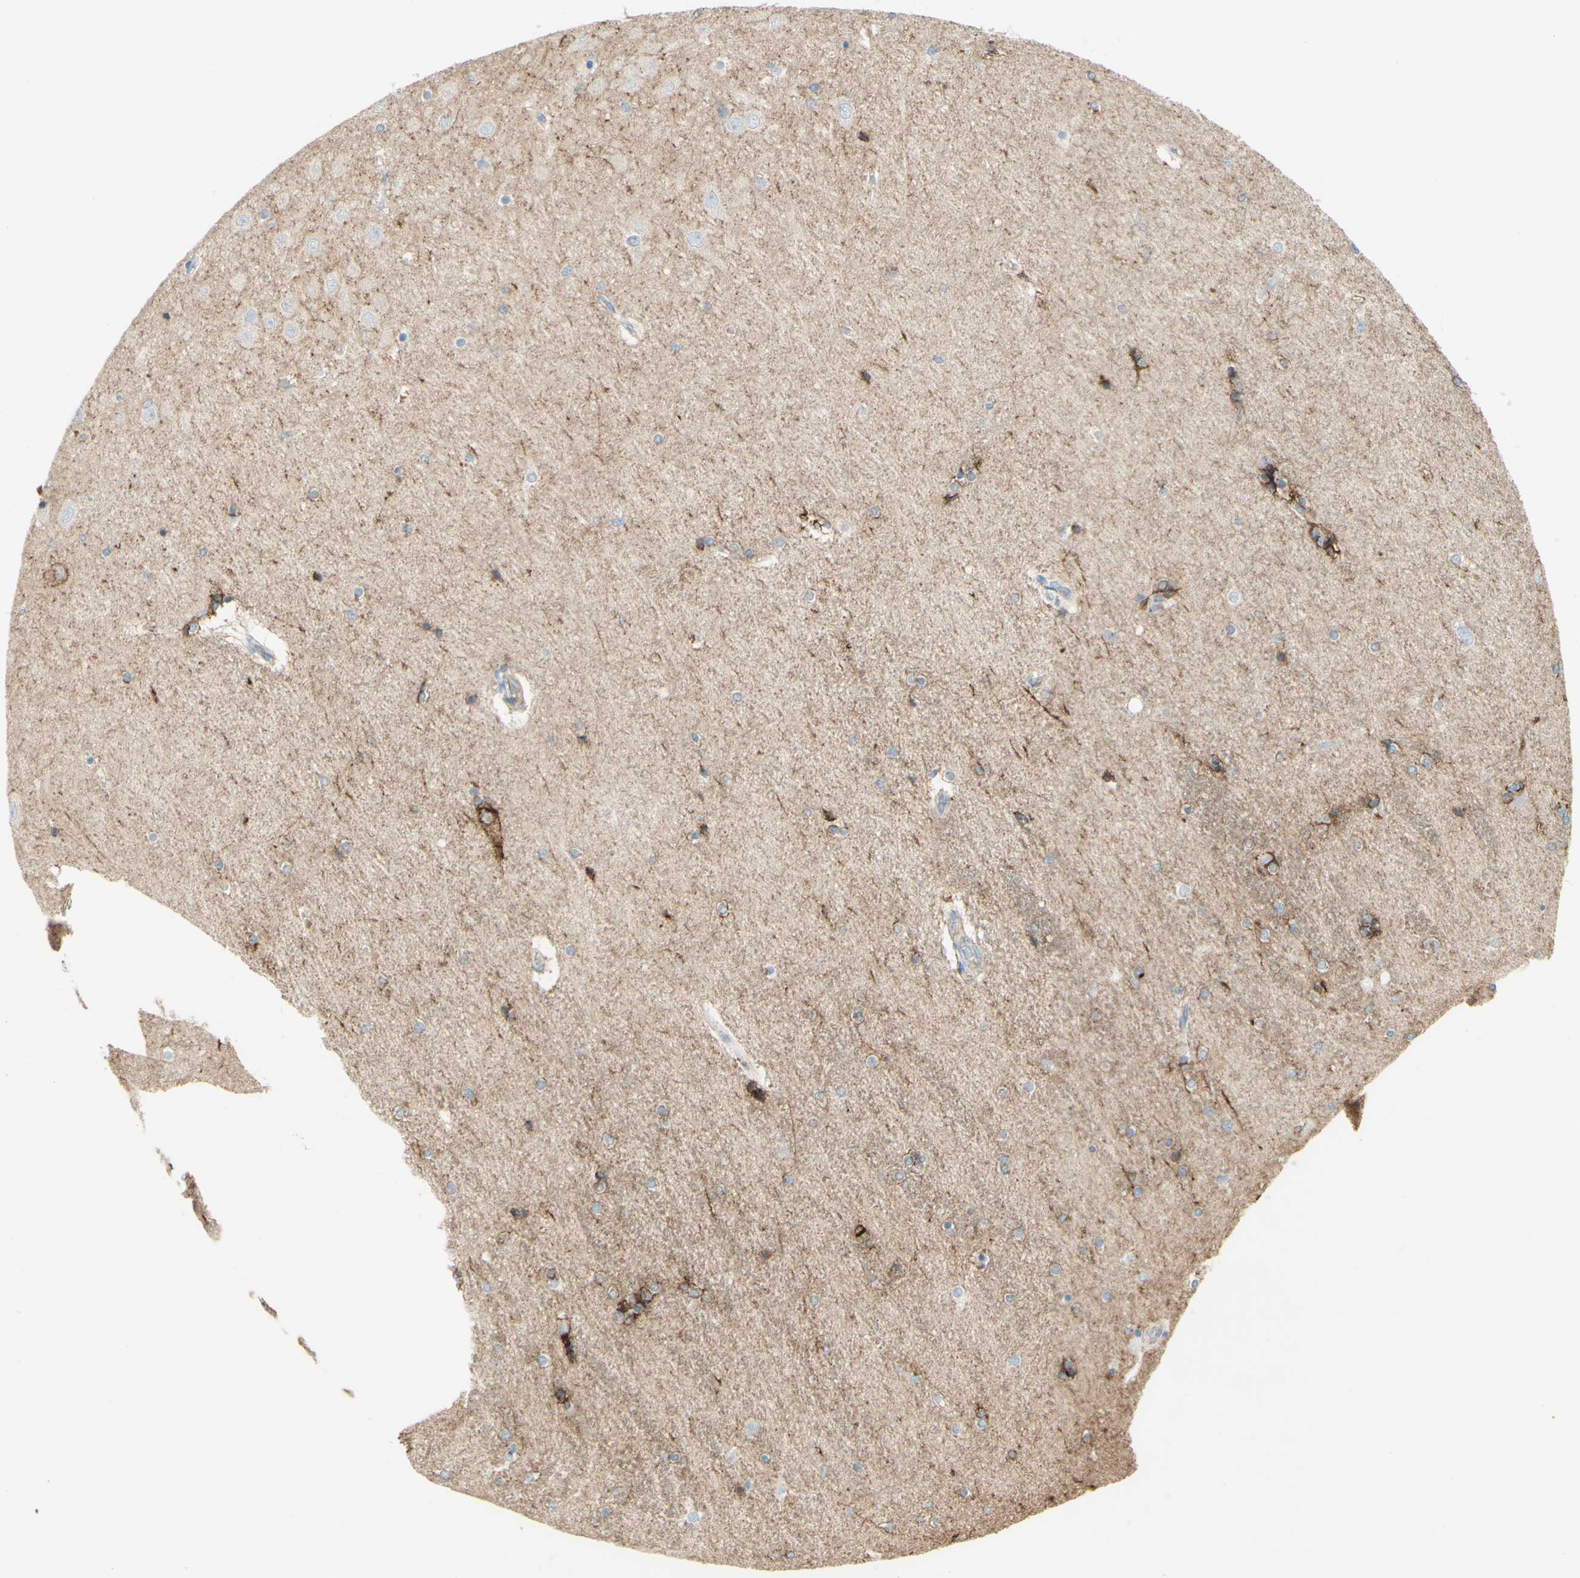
{"staining": {"intensity": "moderate", "quantity": "<25%", "location": "cytoplasmic/membranous"}, "tissue": "hippocampus", "cell_type": "Glial cells", "image_type": "normal", "snomed": [{"axis": "morphology", "description": "Normal tissue, NOS"}, {"axis": "topography", "description": "Hippocampus"}], "caption": "This histopathology image demonstrates benign hippocampus stained with IHC to label a protein in brown. The cytoplasmic/membranous of glial cells show moderate positivity for the protein. Nuclei are counter-stained blue.", "gene": "ALCAM", "patient": {"sex": "female", "age": 54}}